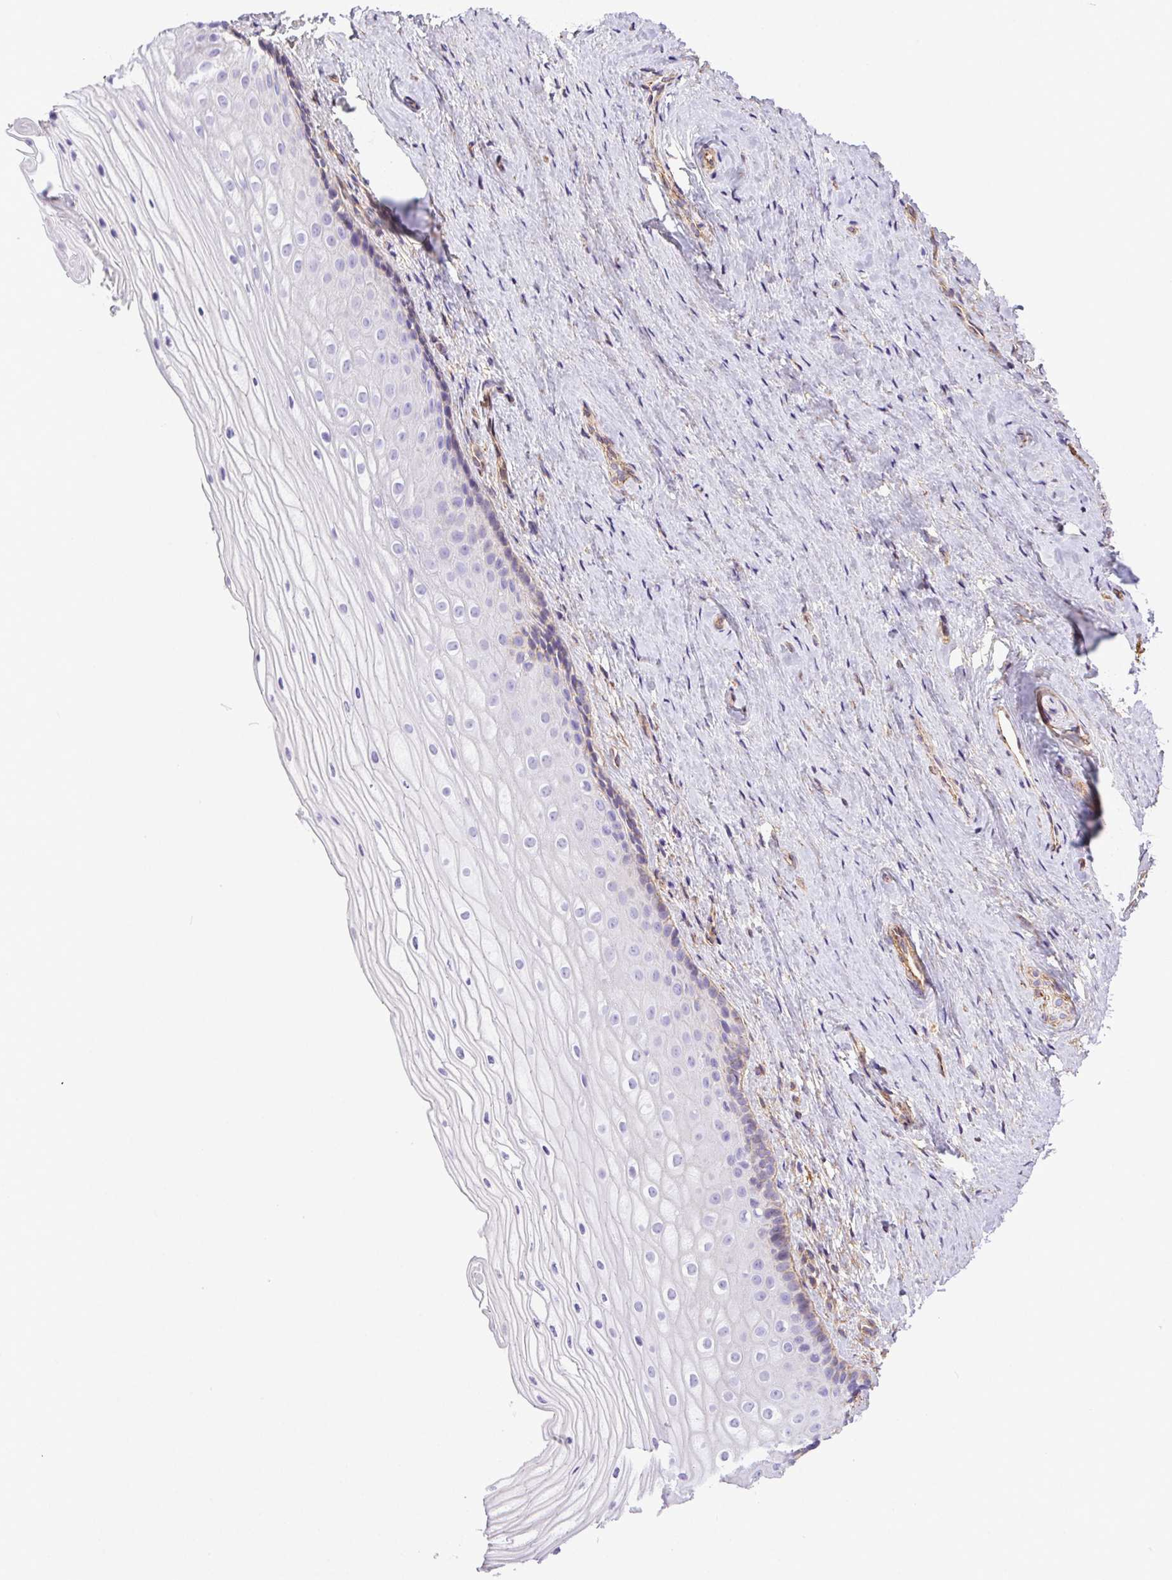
{"staining": {"intensity": "negative", "quantity": "none", "location": "none"}, "tissue": "vagina", "cell_type": "Squamous epithelial cells", "image_type": "normal", "snomed": [{"axis": "morphology", "description": "Normal tissue, NOS"}, {"axis": "topography", "description": "Vagina"}], "caption": "Immunohistochemistry of unremarkable human vagina displays no expression in squamous epithelial cells.", "gene": "SHCBP1L", "patient": {"sex": "female", "age": 52}}